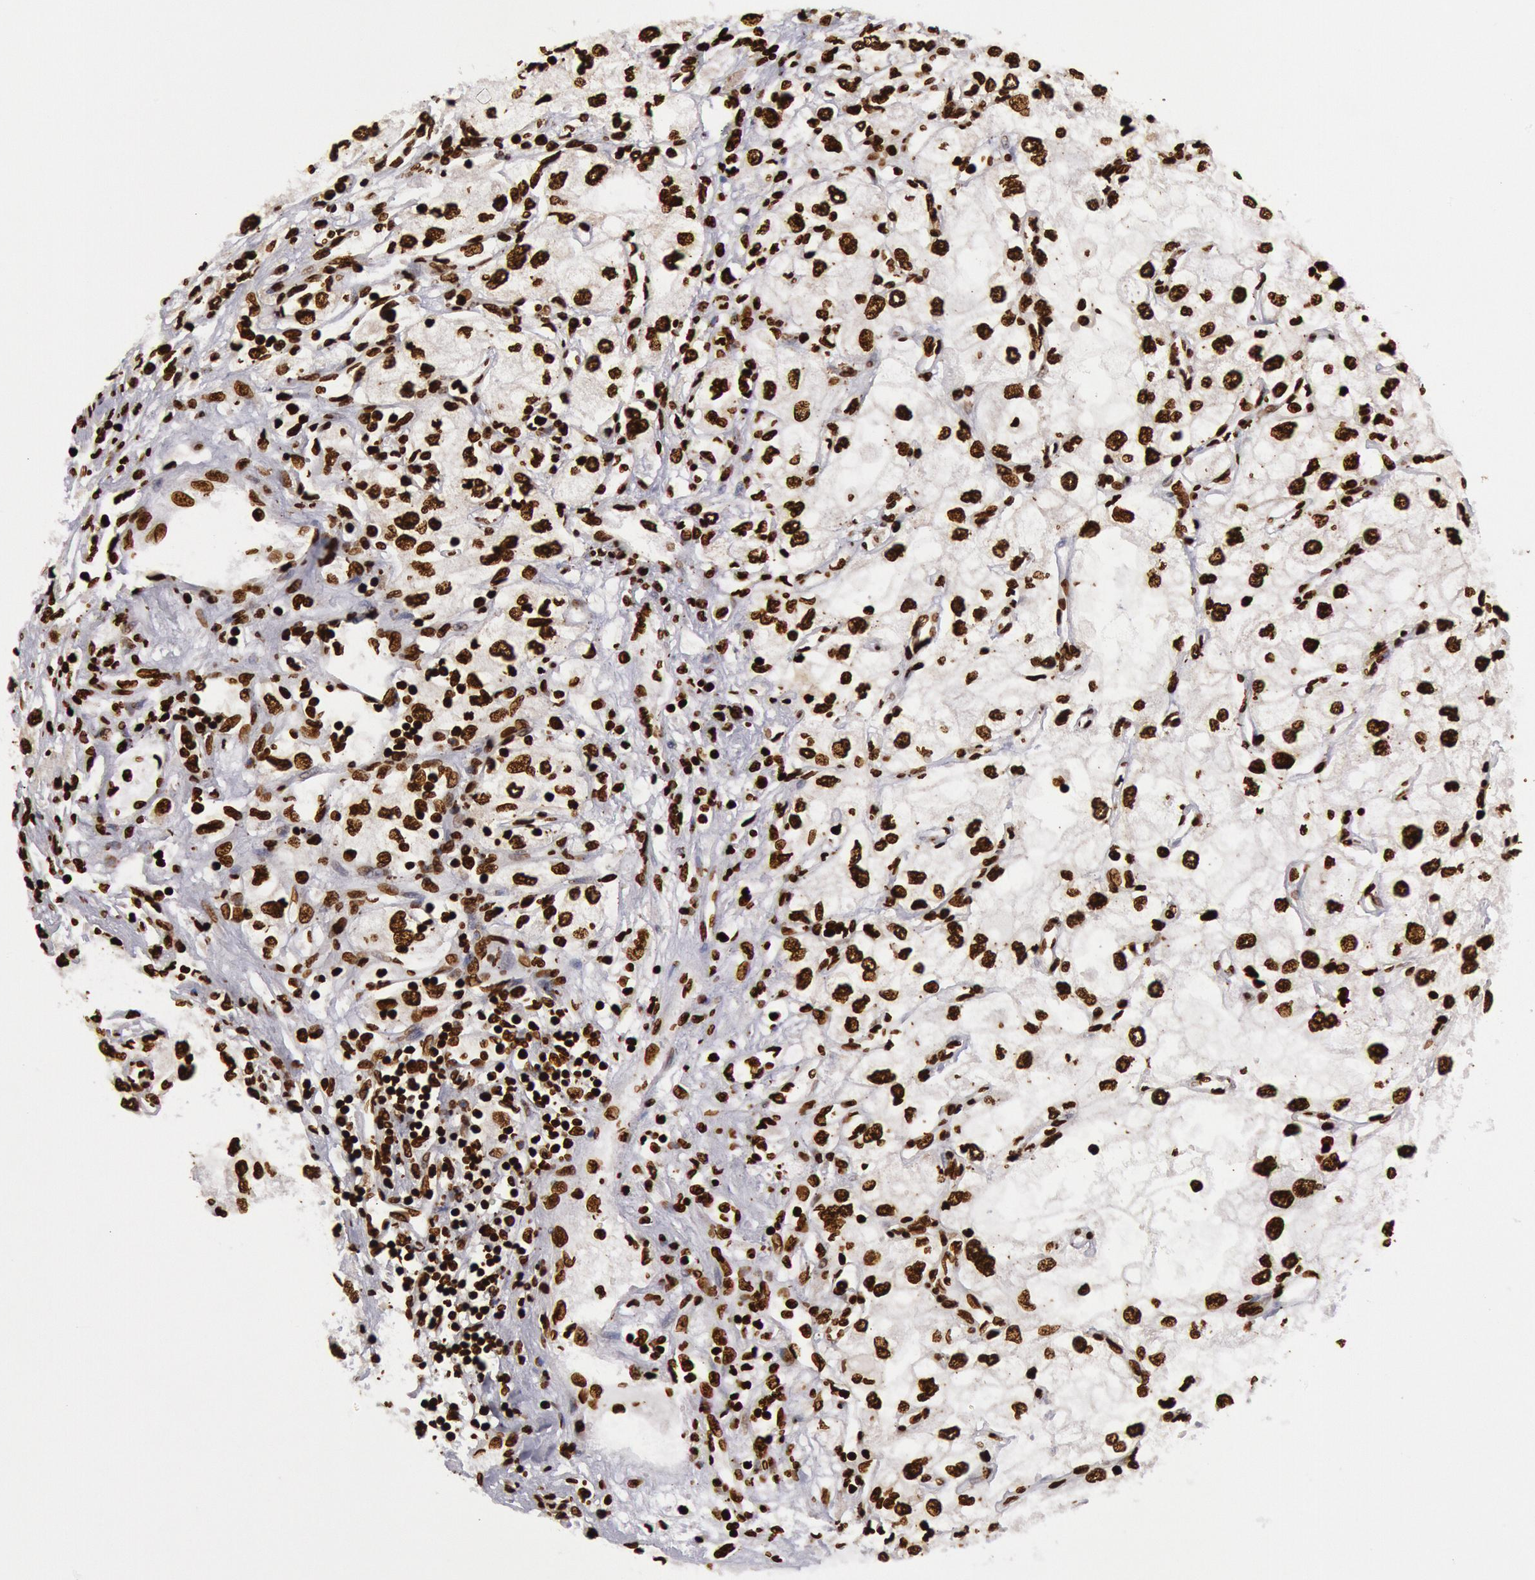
{"staining": {"intensity": "strong", "quantity": ">75%", "location": "nuclear"}, "tissue": "renal cancer", "cell_type": "Tumor cells", "image_type": "cancer", "snomed": [{"axis": "morphology", "description": "Adenocarcinoma, NOS"}, {"axis": "topography", "description": "Kidney"}], "caption": "Tumor cells show high levels of strong nuclear staining in about >75% of cells in renal cancer (adenocarcinoma).", "gene": "H3-4", "patient": {"sex": "male", "age": 57}}